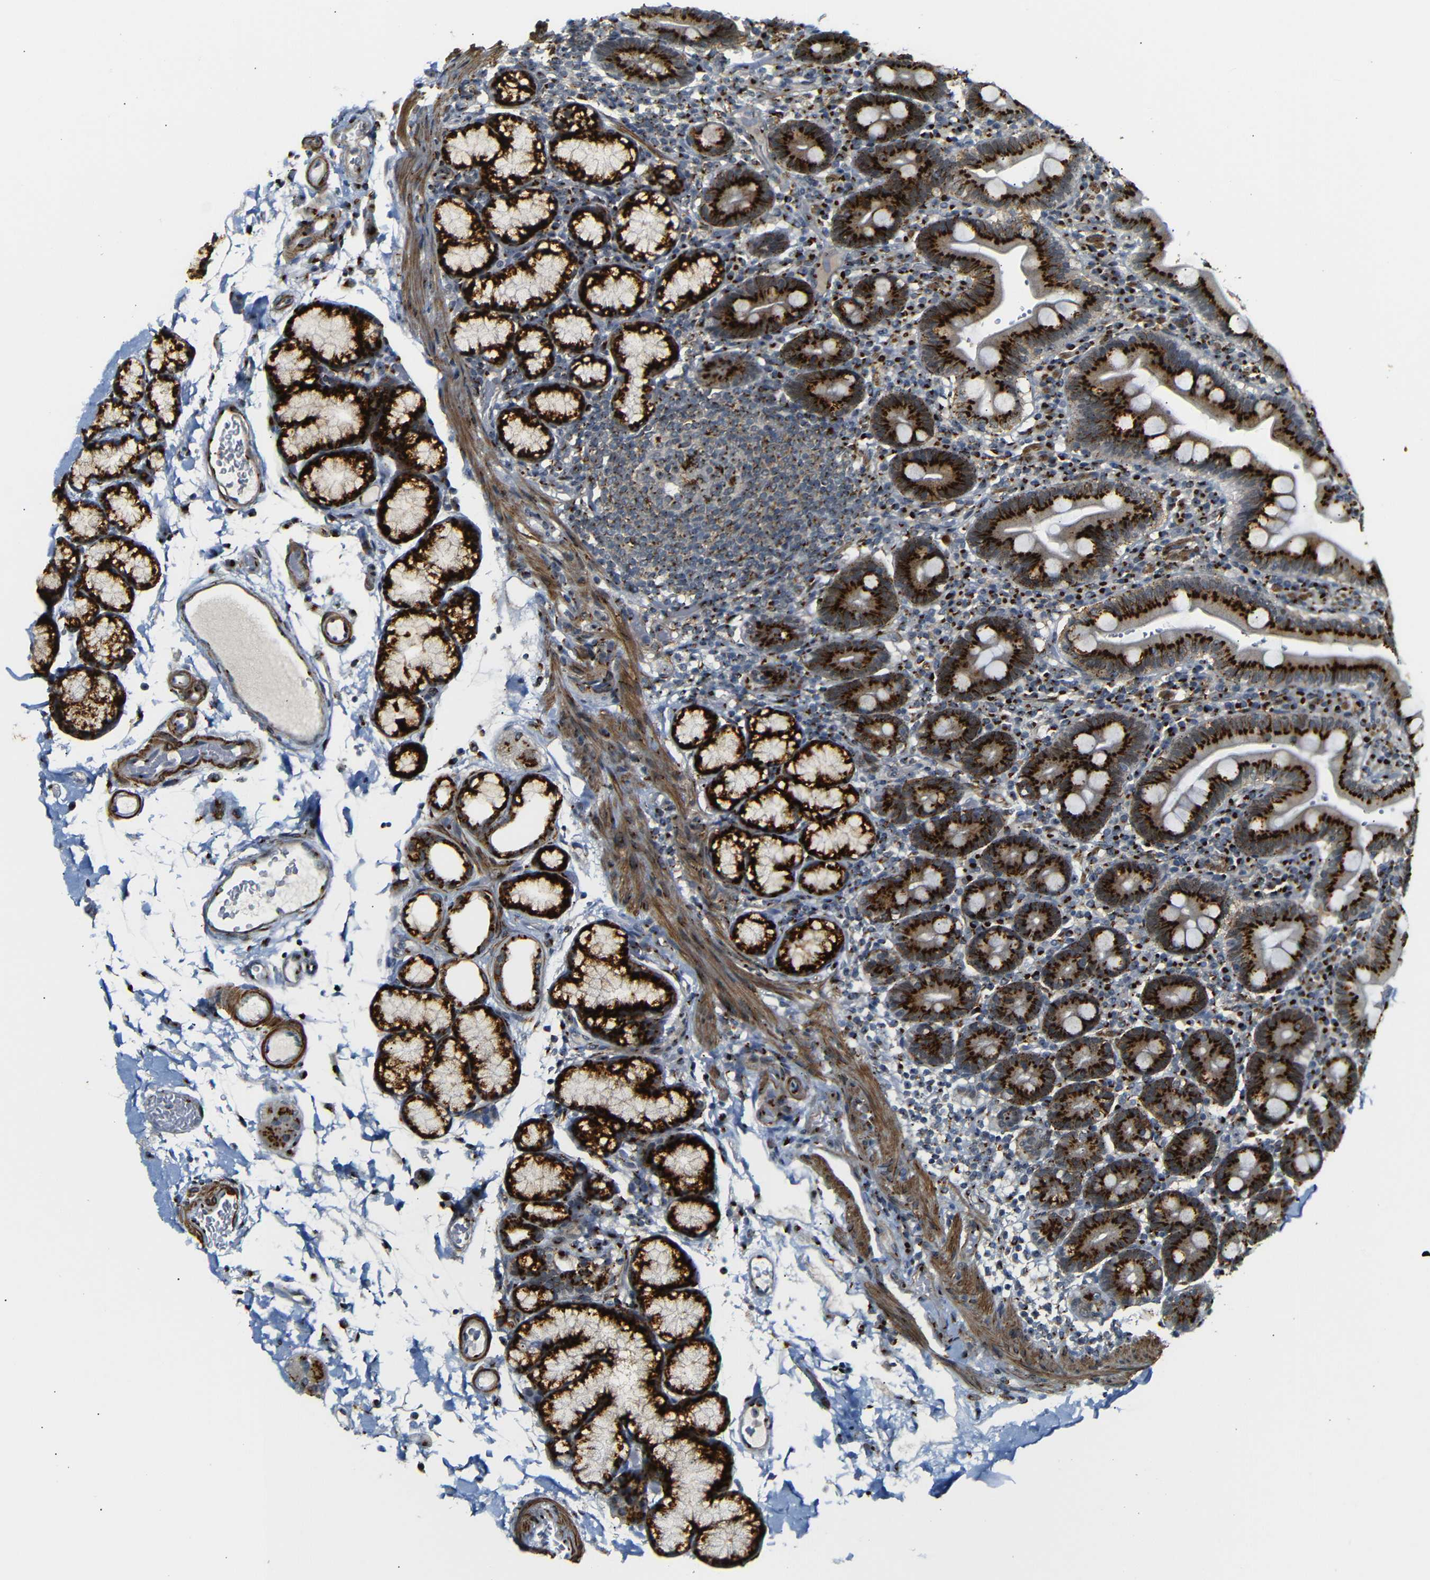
{"staining": {"intensity": "strong", "quantity": ">75%", "location": "cytoplasmic/membranous"}, "tissue": "duodenum", "cell_type": "Glandular cells", "image_type": "normal", "snomed": [{"axis": "morphology", "description": "Normal tissue, NOS"}, {"axis": "topography", "description": "Small intestine, NOS"}], "caption": "A brown stain highlights strong cytoplasmic/membranous staining of a protein in glandular cells of unremarkable human duodenum. The staining was performed using DAB (3,3'-diaminobenzidine), with brown indicating positive protein expression. Nuclei are stained blue with hematoxylin.", "gene": "TGOLN2", "patient": {"sex": "female", "age": 71}}